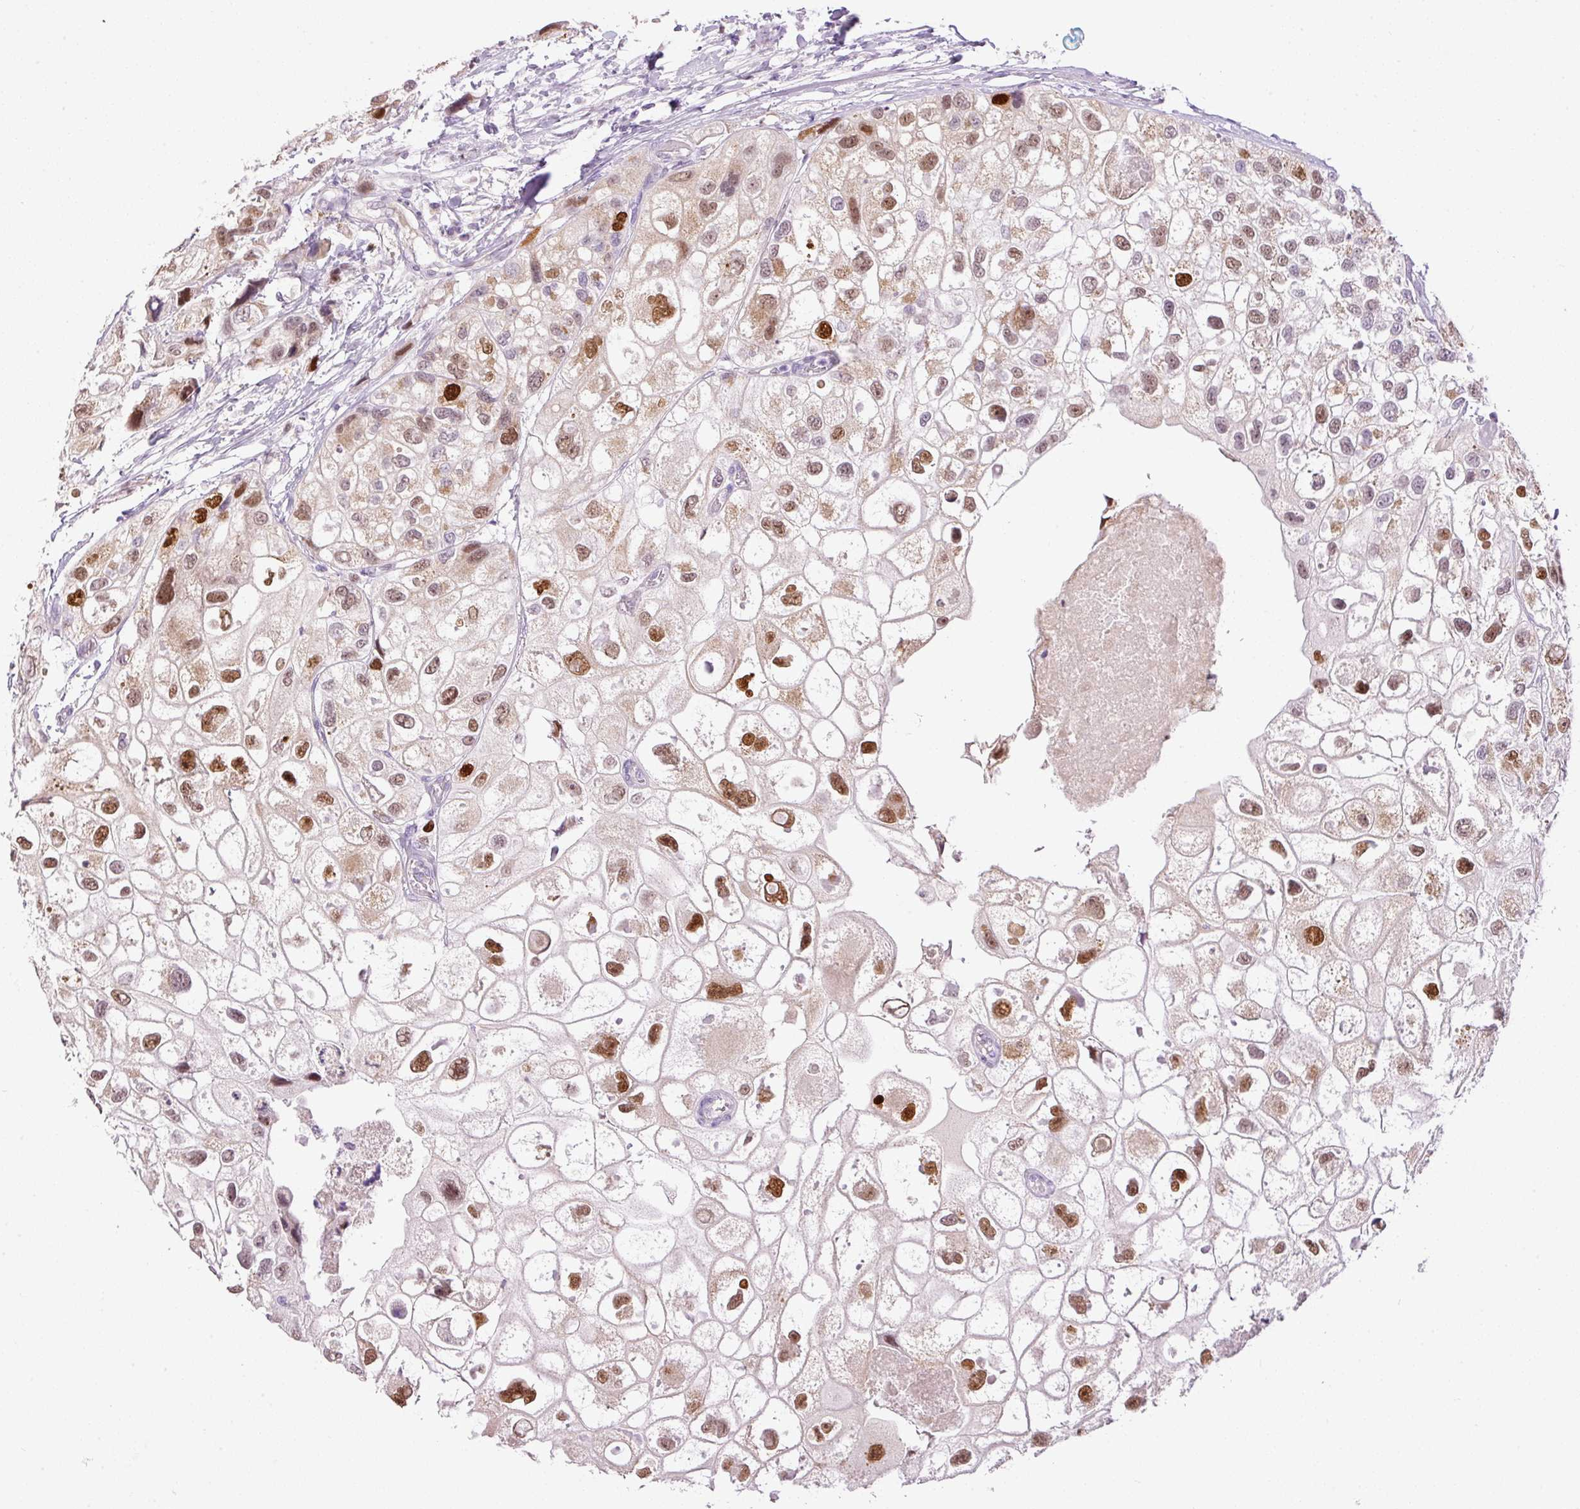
{"staining": {"intensity": "moderate", "quantity": "25%-75%", "location": "nuclear"}, "tissue": "urothelial cancer", "cell_type": "Tumor cells", "image_type": "cancer", "snomed": [{"axis": "morphology", "description": "Urothelial carcinoma, High grade"}, {"axis": "topography", "description": "Urinary bladder"}], "caption": "A micrograph showing moderate nuclear positivity in about 25%-75% of tumor cells in urothelial cancer, as visualized by brown immunohistochemical staining.", "gene": "KPNA2", "patient": {"sex": "female", "age": 64}}